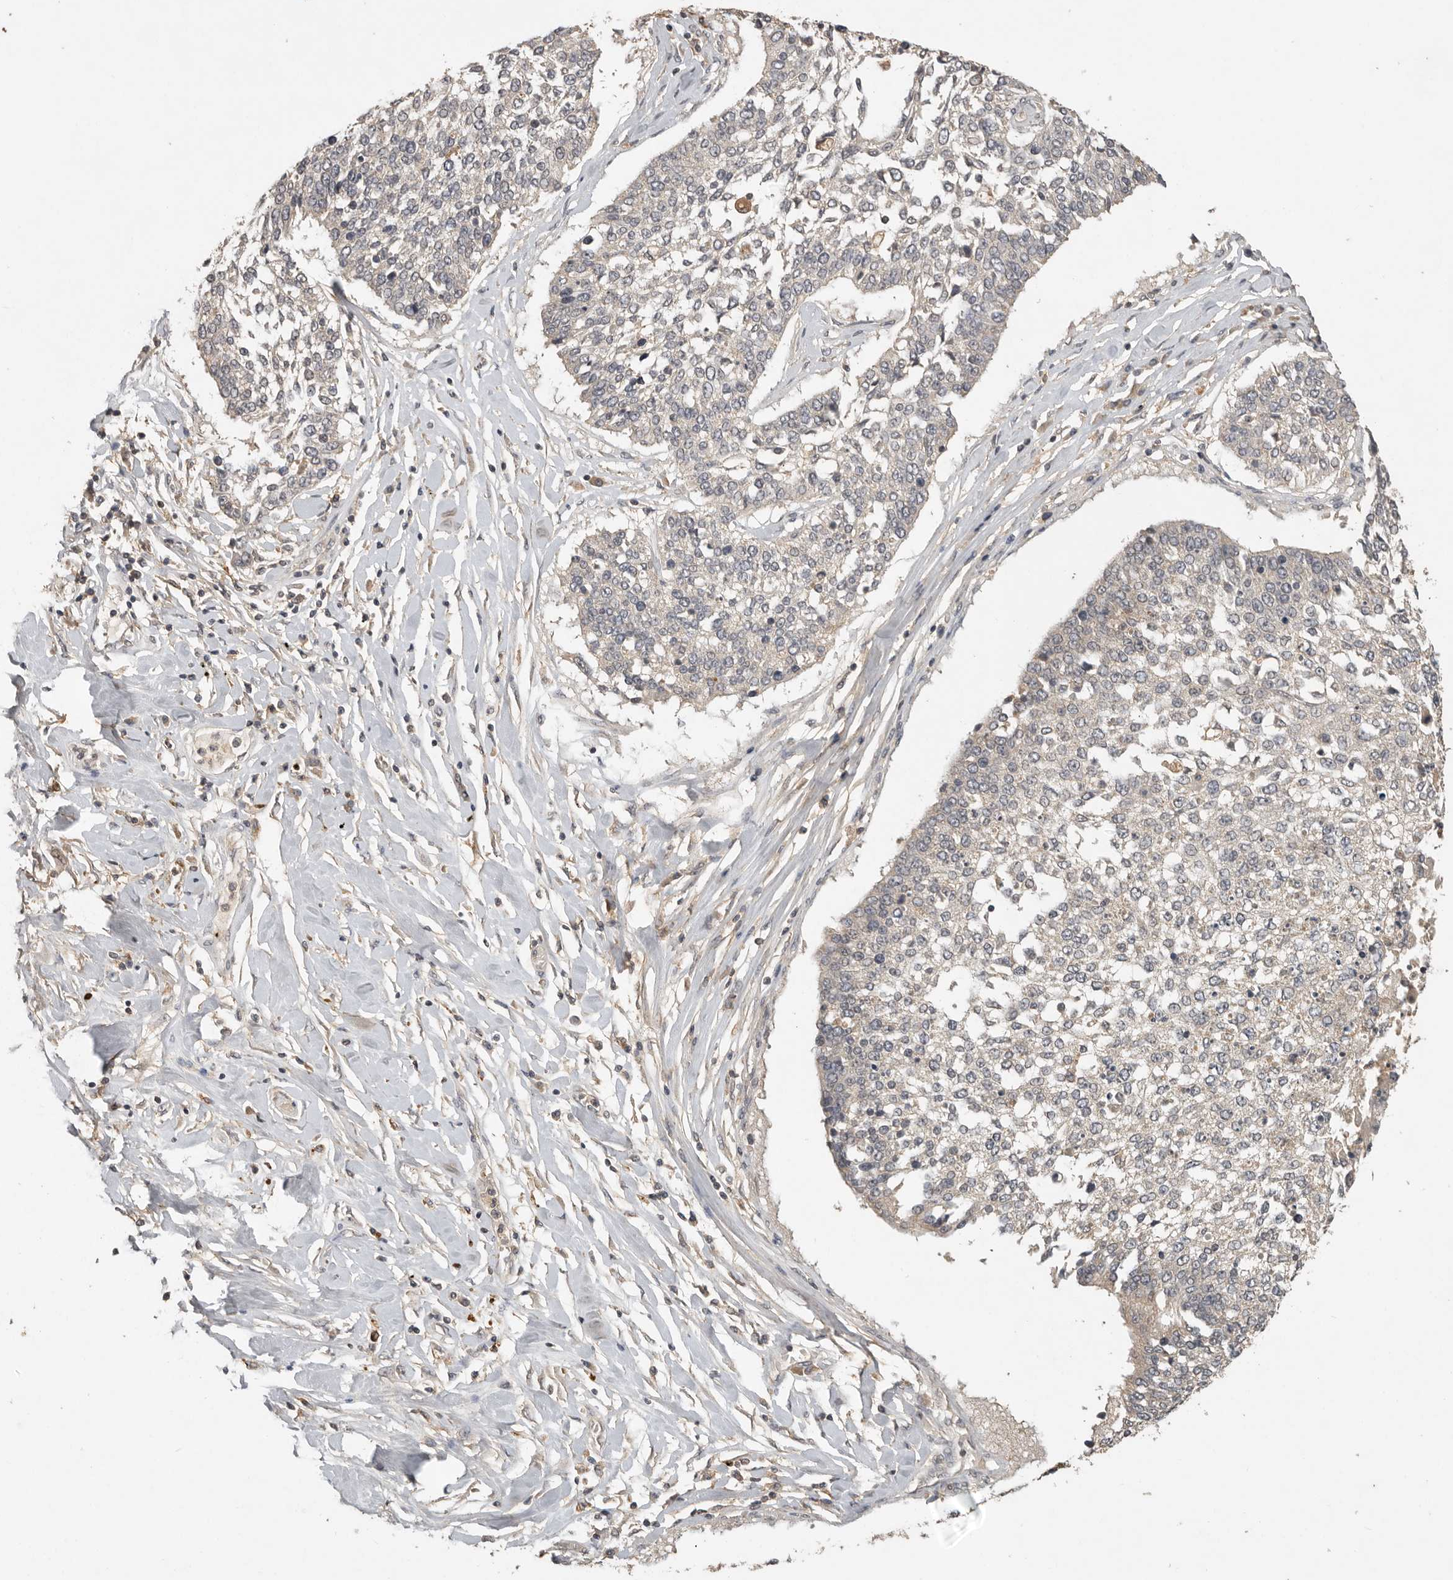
{"staining": {"intensity": "weak", "quantity": "<25%", "location": "cytoplasmic/membranous"}, "tissue": "lung cancer", "cell_type": "Tumor cells", "image_type": "cancer", "snomed": [{"axis": "morphology", "description": "Normal tissue, NOS"}, {"axis": "morphology", "description": "Squamous cell carcinoma, NOS"}, {"axis": "topography", "description": "Cartilage tissue"}, {"axis": "topography", "description": "Bronchus"}, {"axis": "topography", "description": "Lung"}, {"axis": "topography", "description": "Peripheral nerve tissue"}], "caption": "A photomicrograph of lung squamous cell carcinoma stained for a protein demonstrates no brown staining in tumor cells.", "gene": "ADAMTS4", "patient": {"sex": "female", "age": 49}}